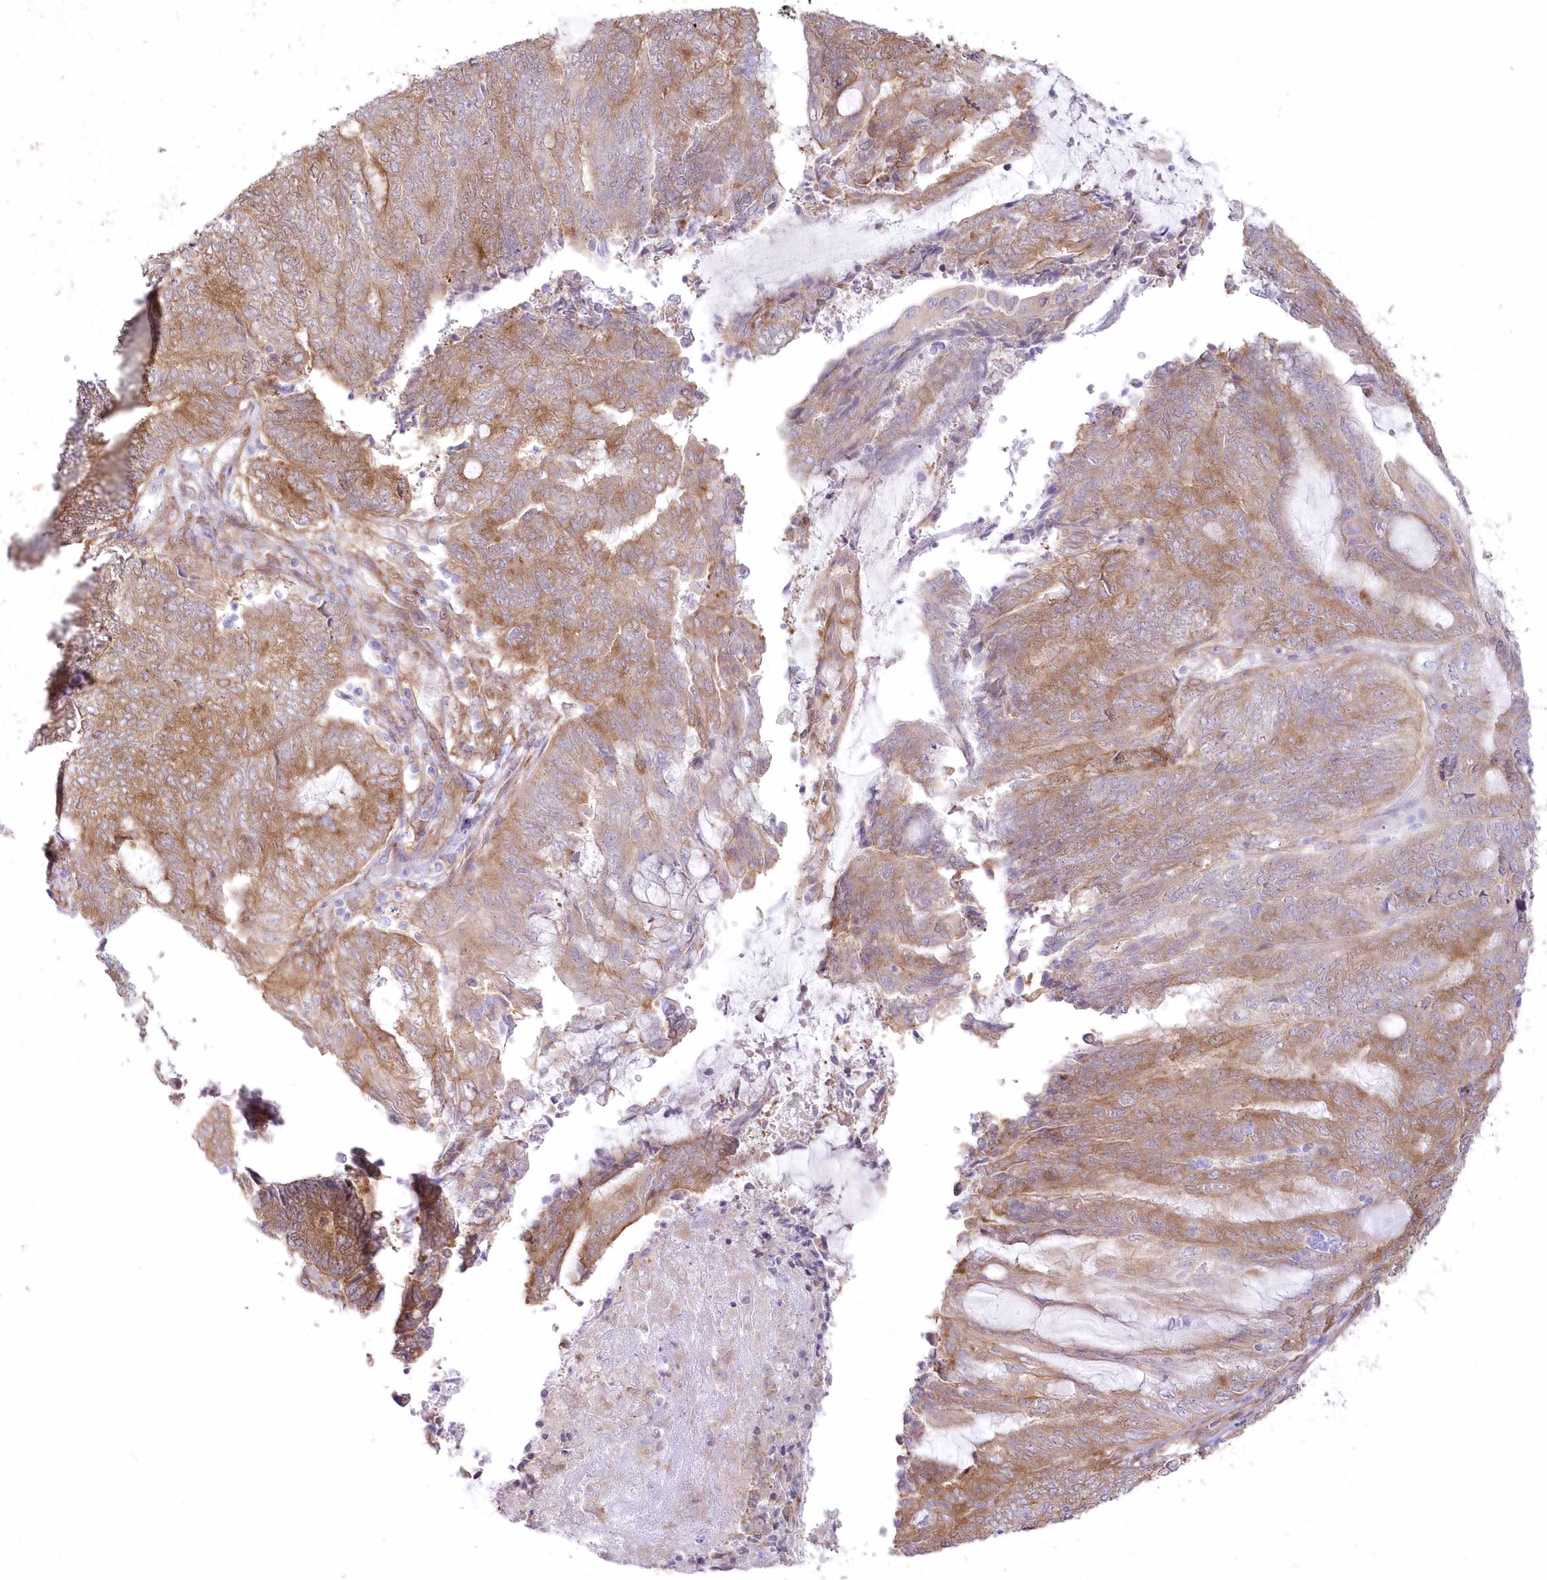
{"staining": {"intensity": "moderate", "quantity": ">75%", "location": "cytoplasmic/membranous"}, "tissue": "endometrial cancer", "cell_type": "Tumor cells", "image_type": "cancer", "snomed": [{"axis": "morphology", "description": "Adenocarcinoma, NOS"}, {"axis": "topography", "description": "Uterus"}, {"axis": "topography", "description": "Endometrium"}], "caption": "Immunohistochemistry (IHC) micrograph of neoplastic tissue: human endometrial adenocarcinoma stained using IHC displays medium levels of moderate protein expression localized specifically in the cytoplasmic/membranous of tumor cells, appearing as a cytoplasmic/membranous brown color.", "gene": "SH3PXD2B", "patient": {"sex": "female", "age": 70}}